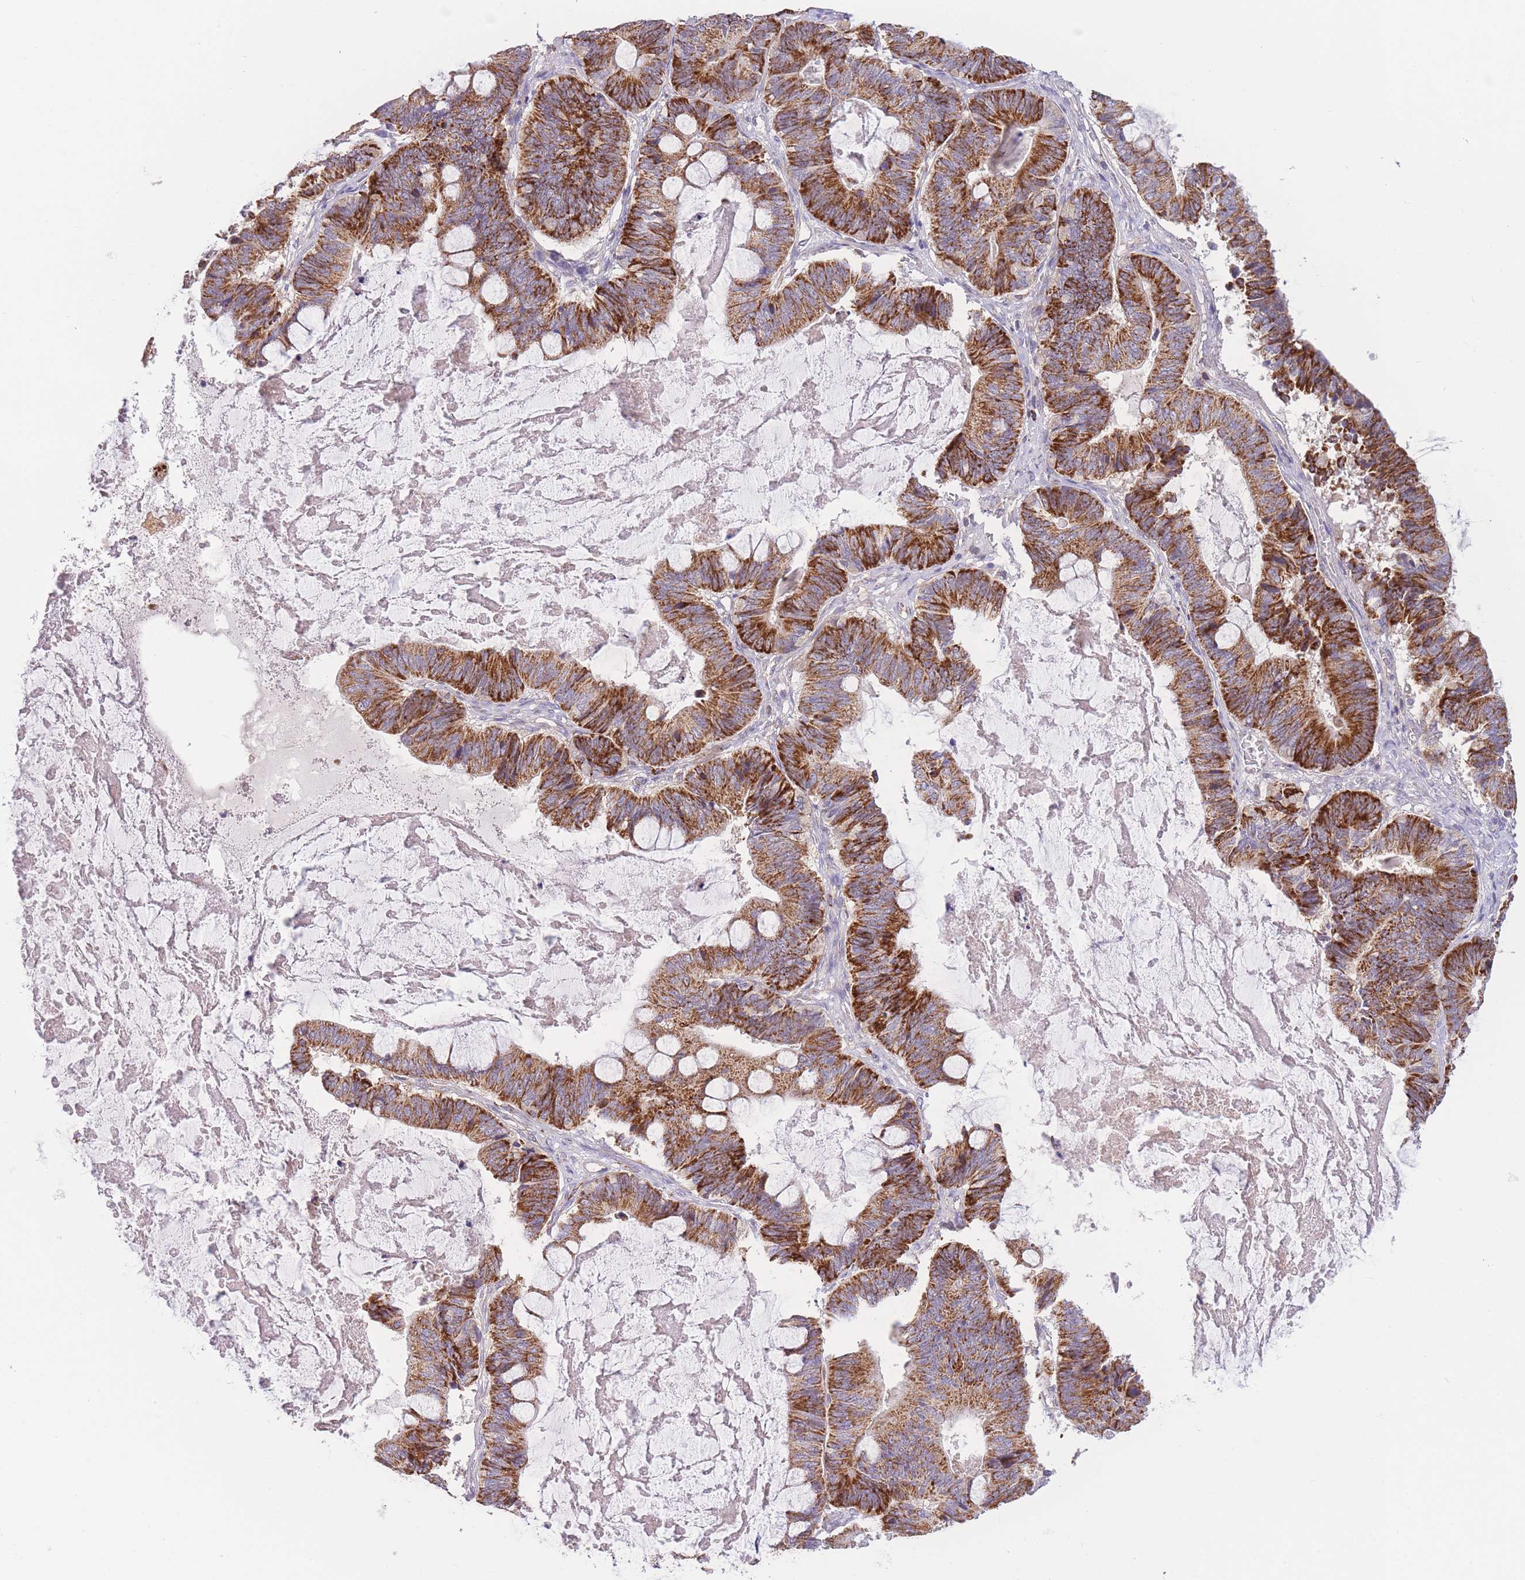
{"staining": {"intensity": "strong", "quantity": ">75%", "location": "cytoplasmic/membranous"}, "tissue": "ovarian cancer", "cell_type": "Tumor cells", "image_type": "cancer", "snomed": [{"axis": "morphology", "description": "Cystadenocarcinoma, mucinous, NOS"}, {"axis": "topography", "description": "Ovary"}], "caption": "Immunohistochemical staining of human mucinous cystadenocarcinoma (ovarian) demonstrates strong cytoplasmic/membranous protein staining in about >75% of tumor cells. Nuclei are stained in blue.", "gene": "SLC25A42", "patient": {"sex": "female", "age": 61}}